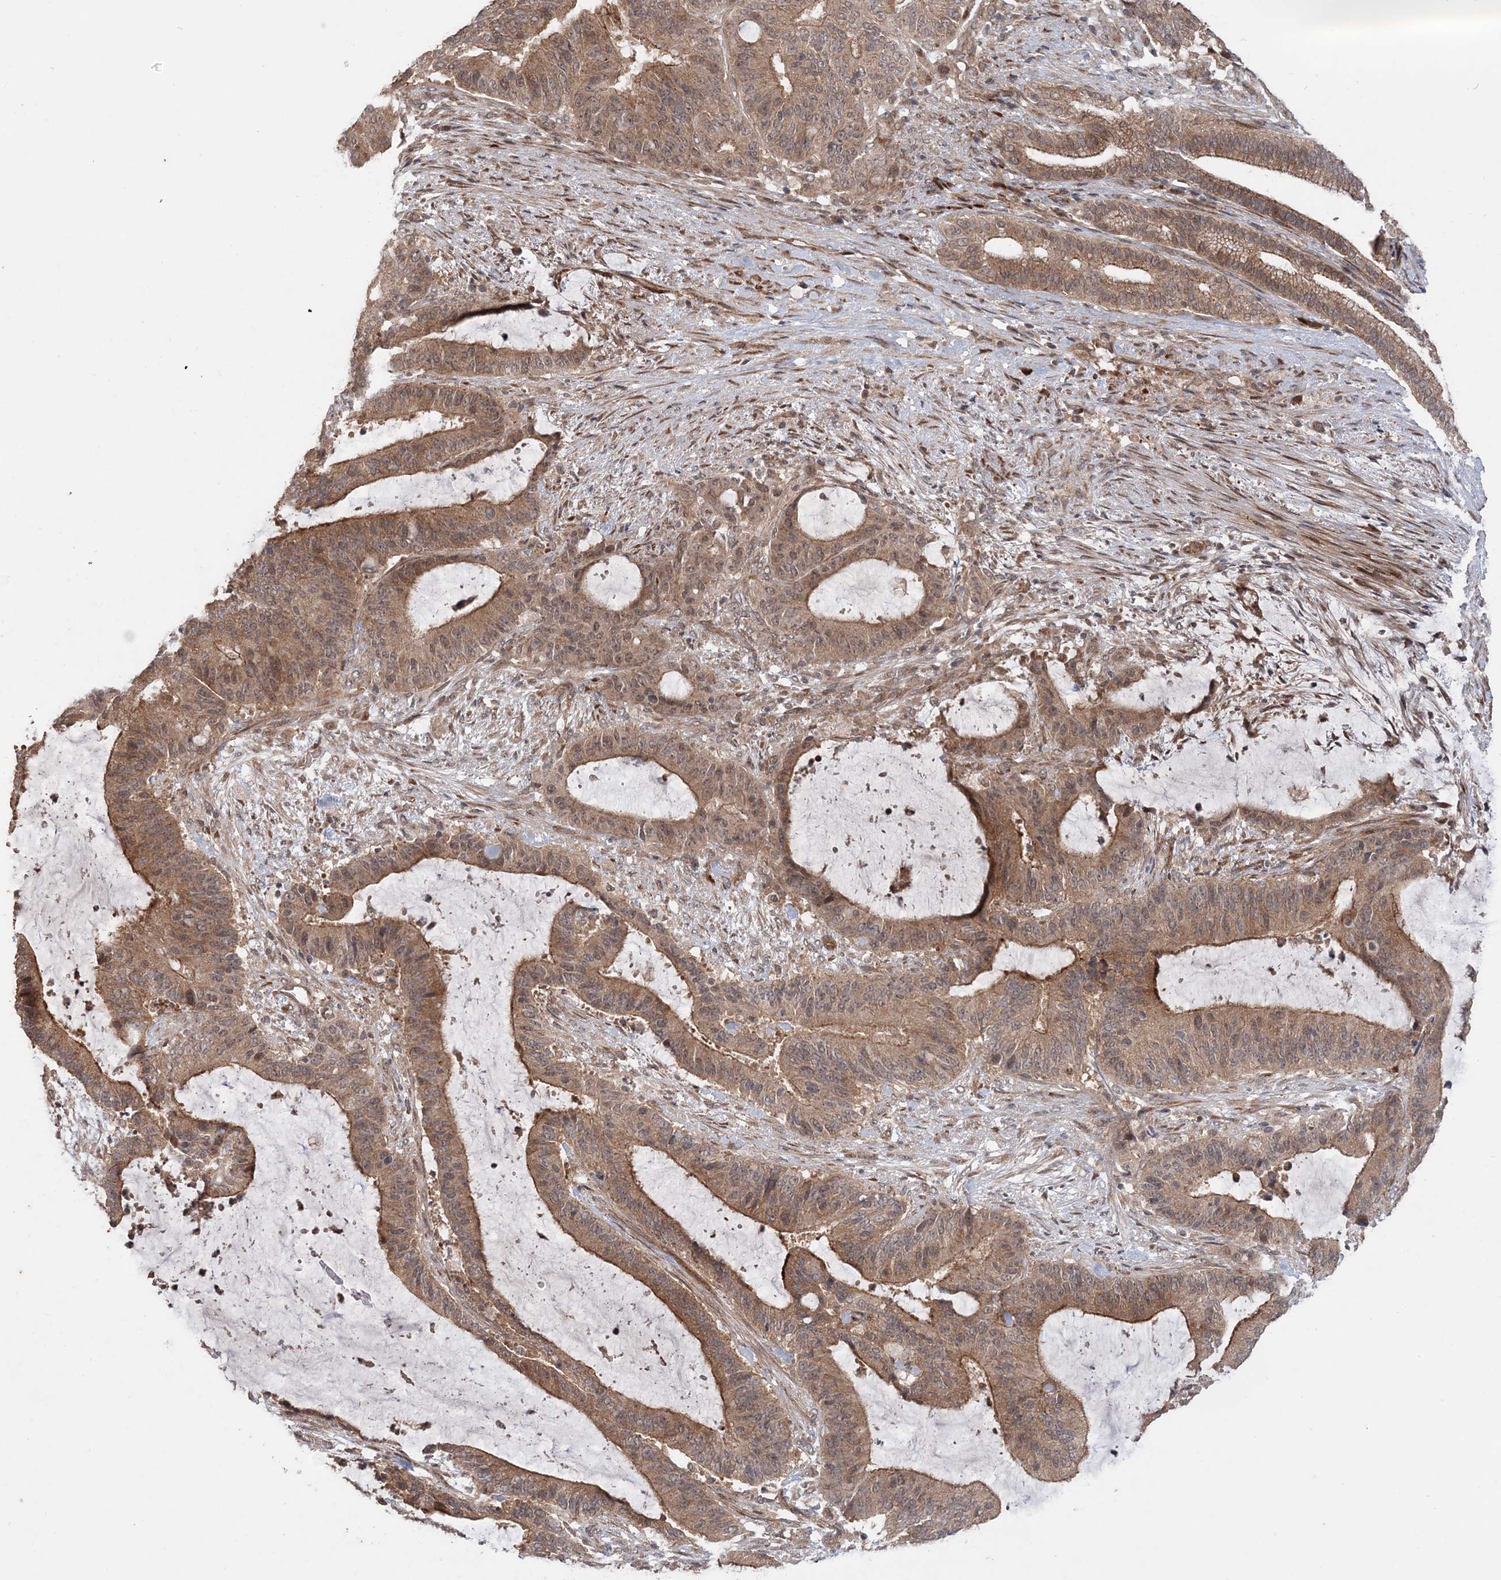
{"staining": {"intensity": "moderate", "quantity": ">75%", "location": "cytoplasmic/membranous,nuclear"}, "tissue": "liver cancer", "cell_type": "Tumor cells", "image_type": "cancer", "snomed": [{"axis": "morphology", "description": "Normal tissue, NOS"}, {"axis": "morphology", "description": "Cholangiocarcinoma"}, {"axis": "topography", "description": "Liver"}, {"axis": "topography", "description": "Peripheral nerve tissue"}], "caption": "Liver cancer (cholangiocarcinoma) tissue shows moderate cytoplasmic/membranous and nuclear positivity in about >75% of tumor cells", "gene": "UBTD2", "patient": {"sex": "female", "age": 73}}